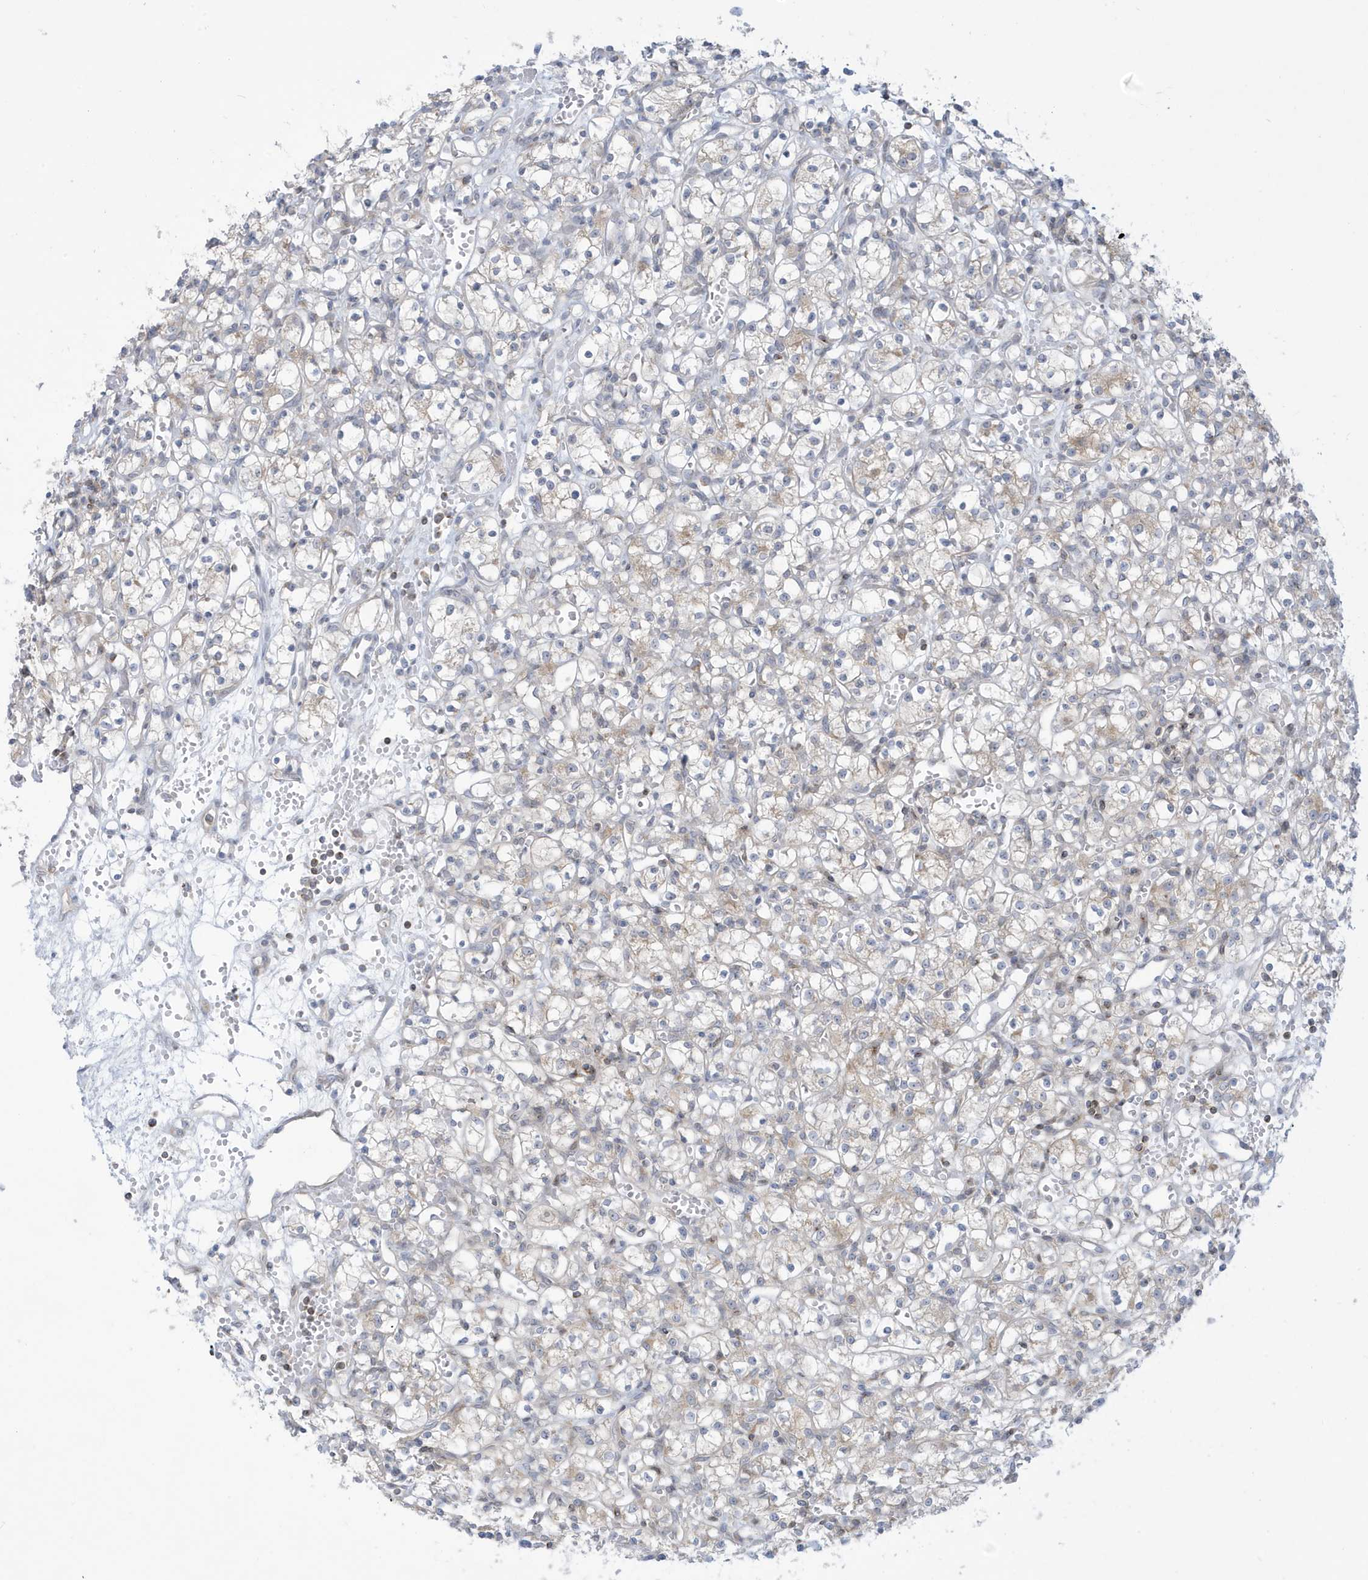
{"staining": {"intensity": "negative", "quantity": "none", "location": "none"}, "tissue": "renal cancer", "cell_type": "Tumor cells", "image_type": "cancer", "snomed": [{"axis": "morphology", "description": "Adenocarcinoma, NOS"}, {"axis": "topography", "description": "Kidney"}], "caption": "IHC of human renal cancer demonstrates no expression in tumor cells.", "gene": "SLAMF9", "patient": {"sex": "female", "age": 59}}